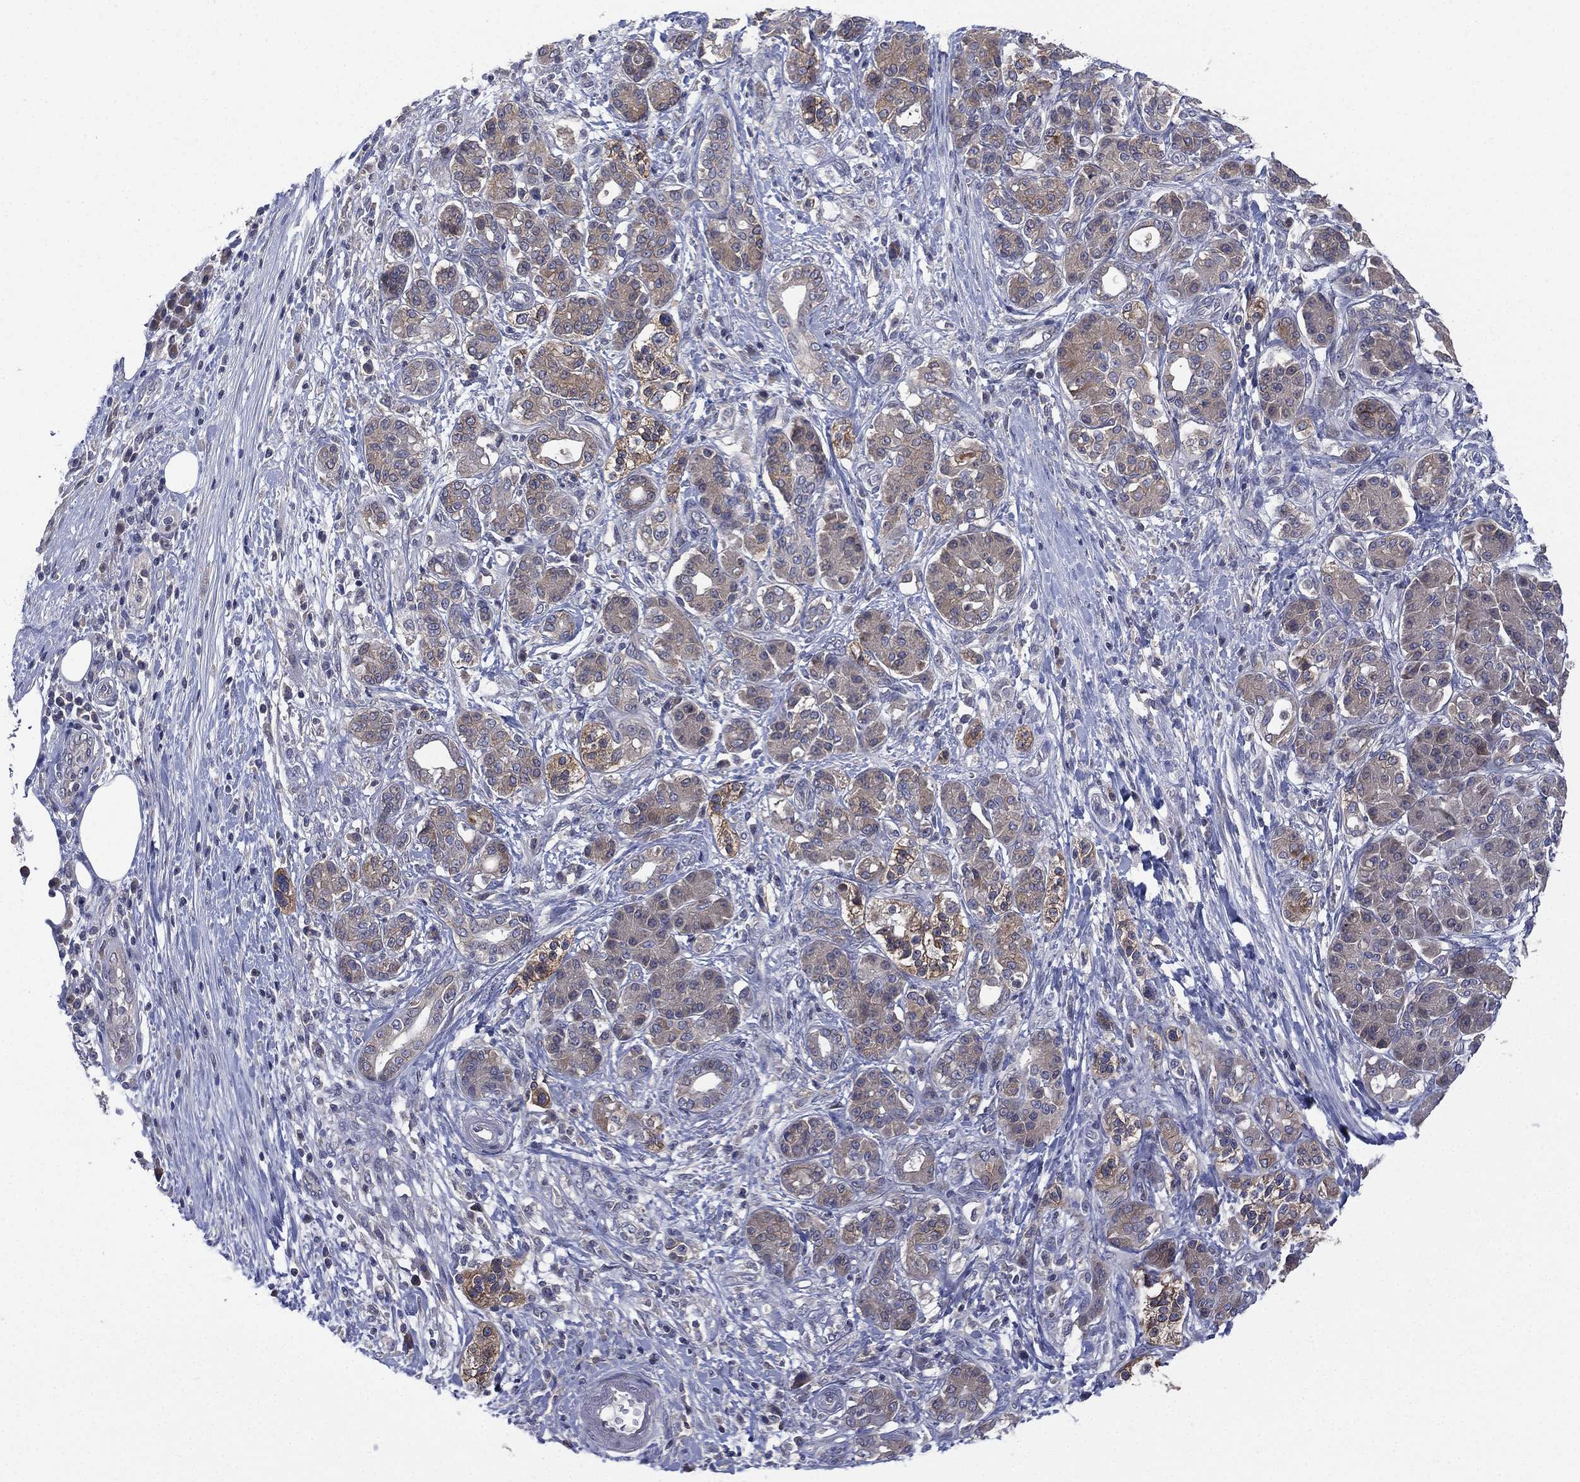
{"staining": {"intensity": "negative", "quantity": "none", "location": "none"}, "tissue": "pancreatic cancer", "cell_type": "Tumor cells", "image_type": "cancer", "snomed": [{"axis": "morphology", "description": "Adenocarcinoma, NOS"}, {"axis": "topography", "description": "Pancreas"}], "caption": "There is no significant positivity in tumor cells of pancreatic cancer (adenocarcinoma).", "gene": "MPP7", "patient": {"sex": "female", "age": 73}}